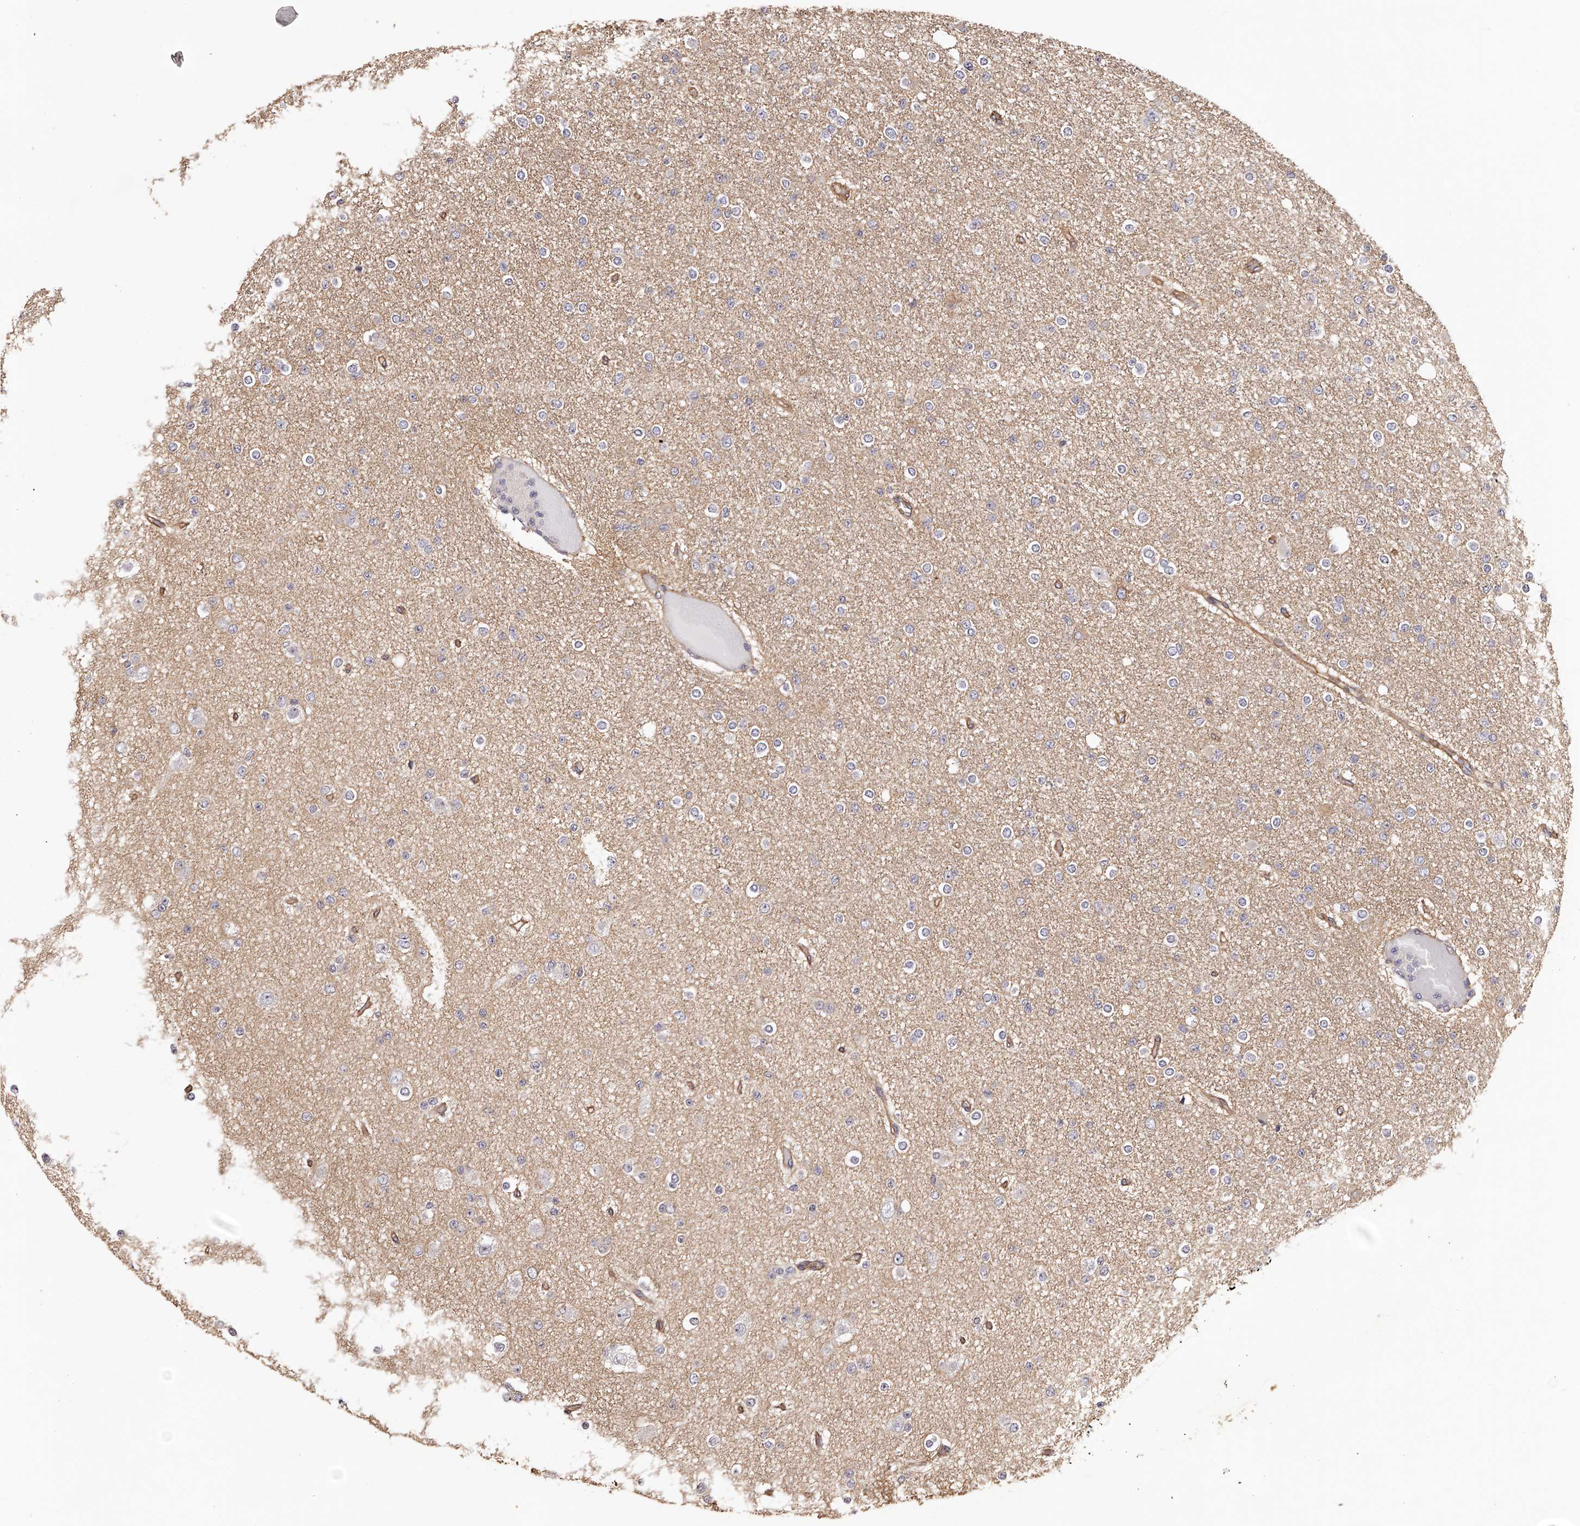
{"staining": {"intensity": "negative", "quantity": "none", "location": "none"}, "tissue": "glioma", "cell_type": "Tumor cells", "image_type": "cancer", "snomed": [{"axis": "morphology", "description": "Glioma, malignant, Low grade"}, {"axis": "topography", "description": "Brain"}], "caption": "Protein analysis of malignant glioma (low-grade) demonstrates no significant staining in tumor cells.", "gene": "LTV1", "patient": {"sex": "female", "age": 22}}